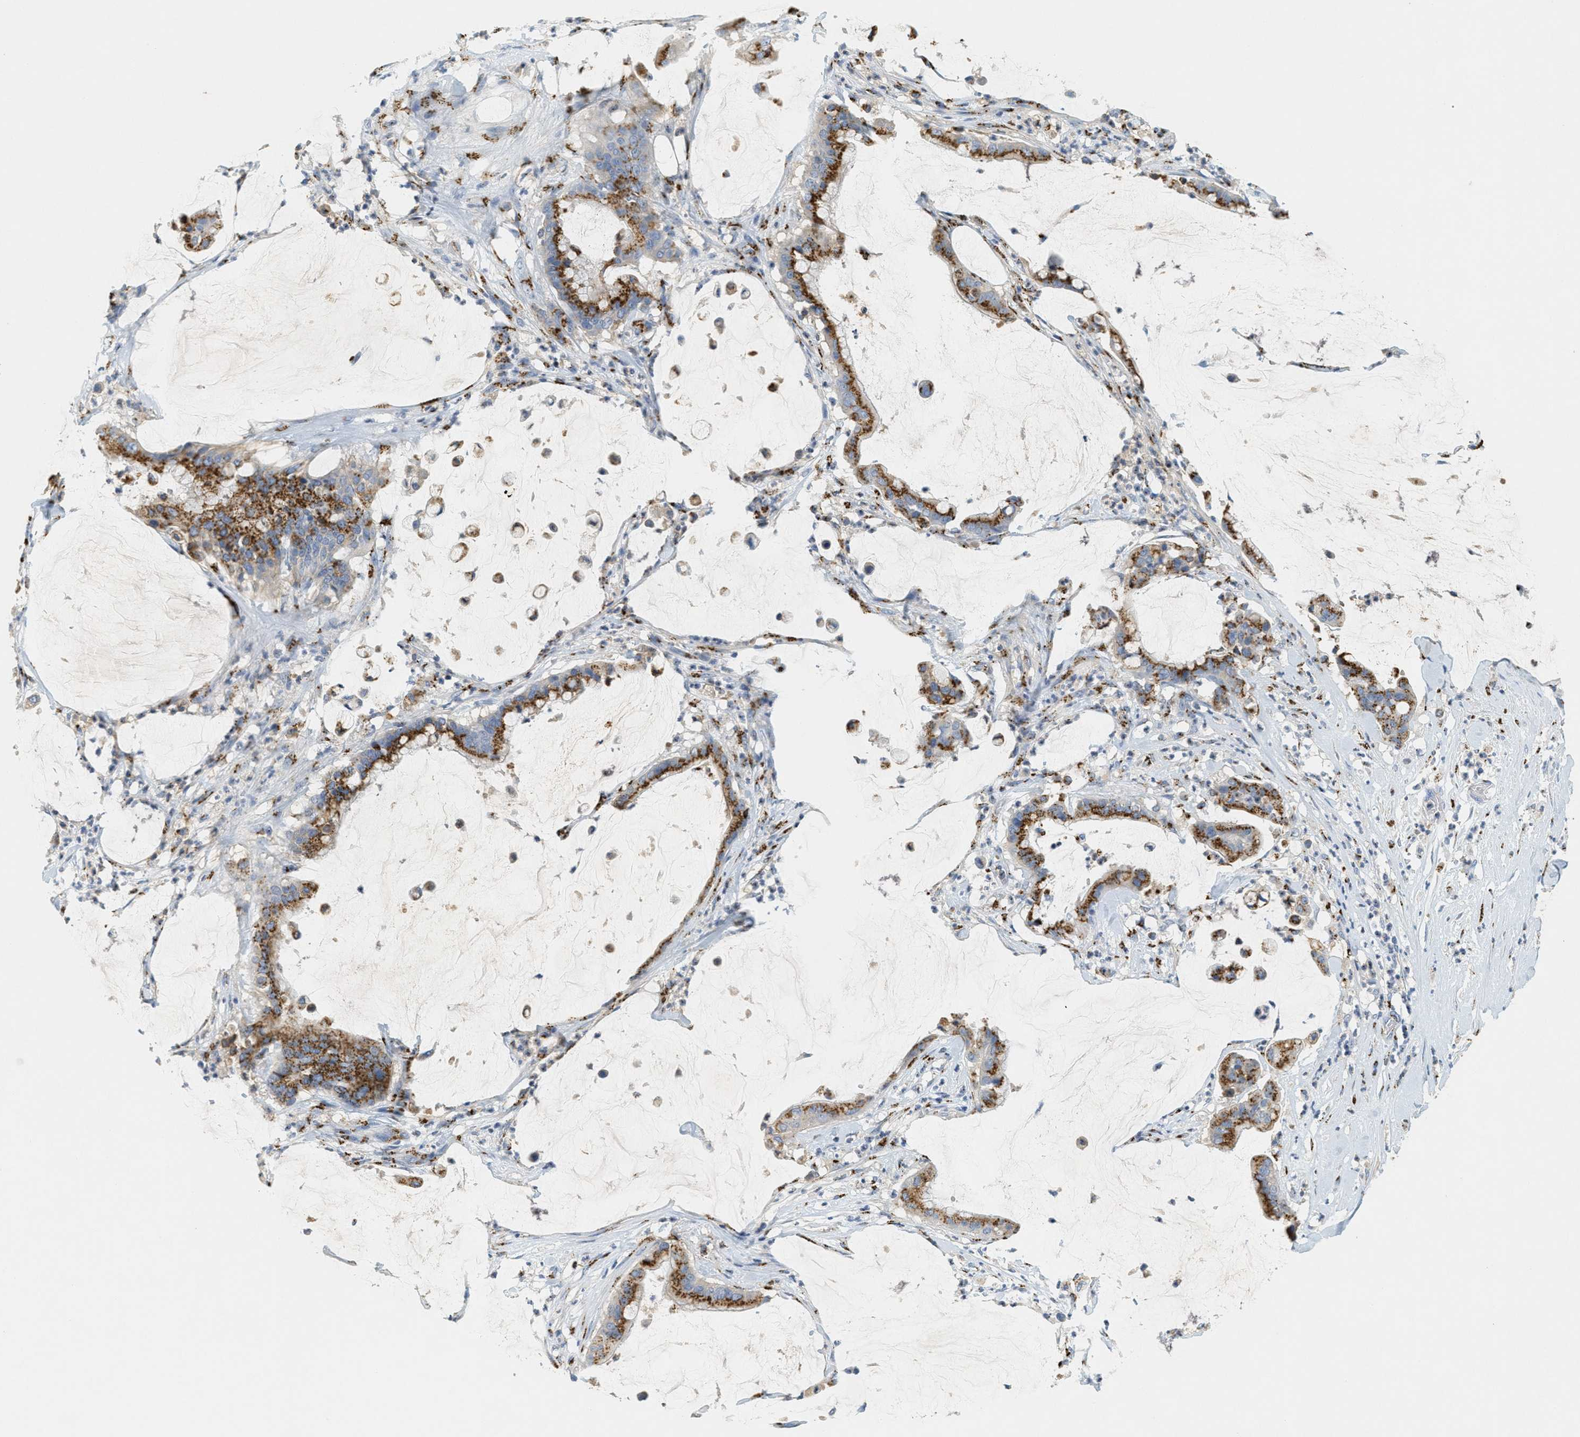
{"staining": {"intensity": "moderate", "quantity": ">75%", "location": "cytoplasmic/membranous"}, "tissue": "pancreatic cancer", "cell_type": "Tumor cells", "image_type": "cancer", "snomed": [{"axis": "morphology", "description": "Adenocarcinoma, NOS"}, {"axis": "topography", "description": "Pancreas"}], "caption": "A photomicrograph showing moderate cytoplasmic/membranous positivity in about >75% of tumor cells in pancreatic adenocarcinoma, as visualized by brown immunohistochemical staining.", "gene": "ENTPD4", "patient": {"sex": "male", "age": 41}}